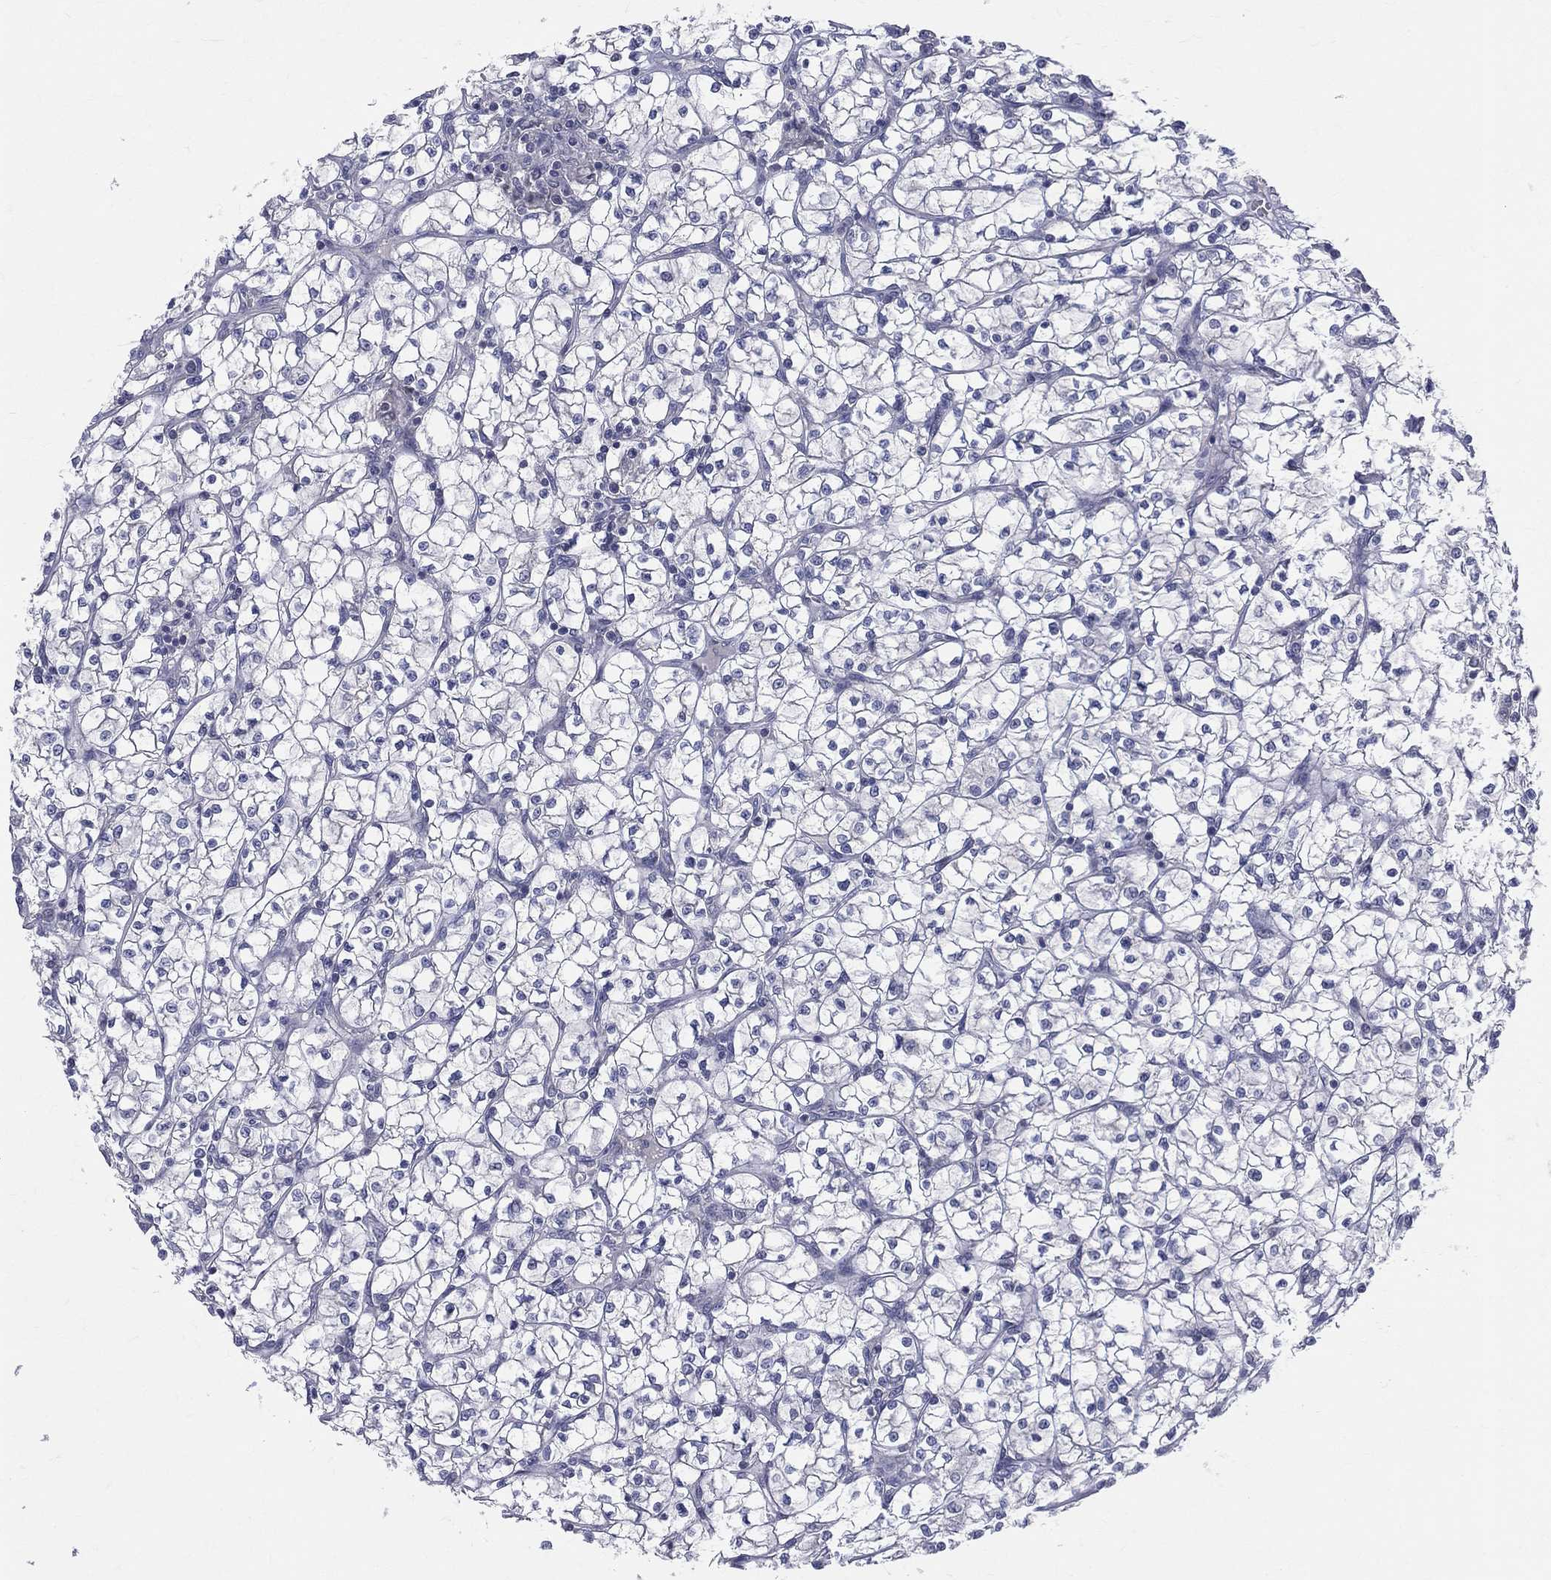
{"staining": {"intensity": "negative", "quantity": "none", "location": "none"}, "tissue": "renal cancer", "cell_type": "Tumor cells", "image_type": "cancer", "snomed": [{"axis": "morphology", "description": "Adenocarcinoma, NOS"}, {"axis": "topography", "description": "Kidney"}], "caption": "Immunohistochemistry of renal cancer reveals no positivity in tumor cells. The staining is performed using DAB brown chromogen with nuclei counter-stained in using hematoxylin.", "gene": "DLG4", "patient": {"sex": "female", "age": 64}}